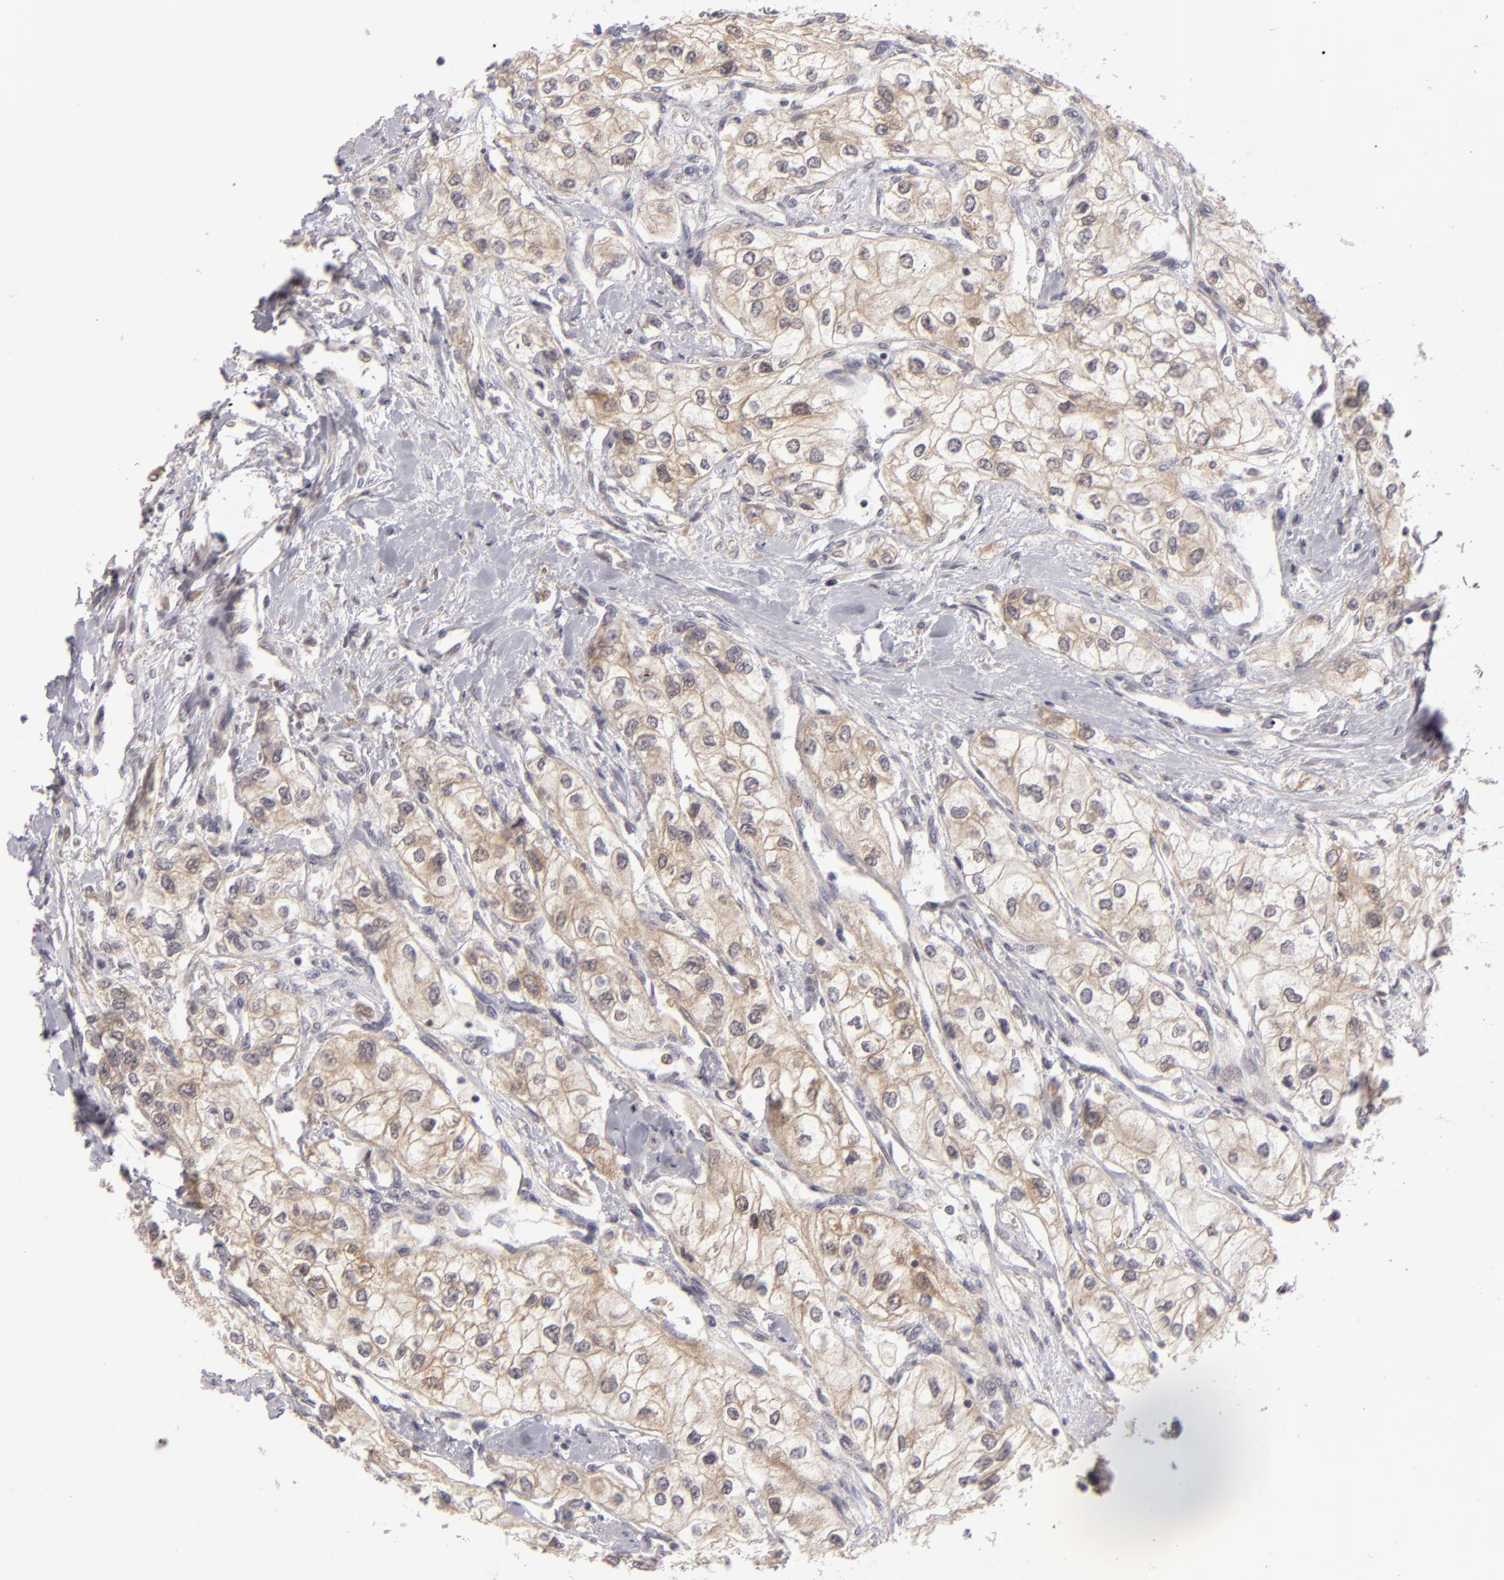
{"staining": {"intensity": "weak", "quantity": ">75%", "location": "cytoplasmic/membranous"}, "tissue": "renal cancer", "cell_type": "Tumor cells", "image_type": "cancer", "snomed": [{"axis": "morphology", "description": "Adenocarcinoma, NOS"}, {"axis": "topography", "description": "Kidney"}], "caption": "This is an image of immunohistochemistry staining of renal cancer, which shows weak expression in the cytoplasmic/membranous of tumor cells.", "gene": "SH2D4A", "patient": {"sex": "male", "age": 57}}